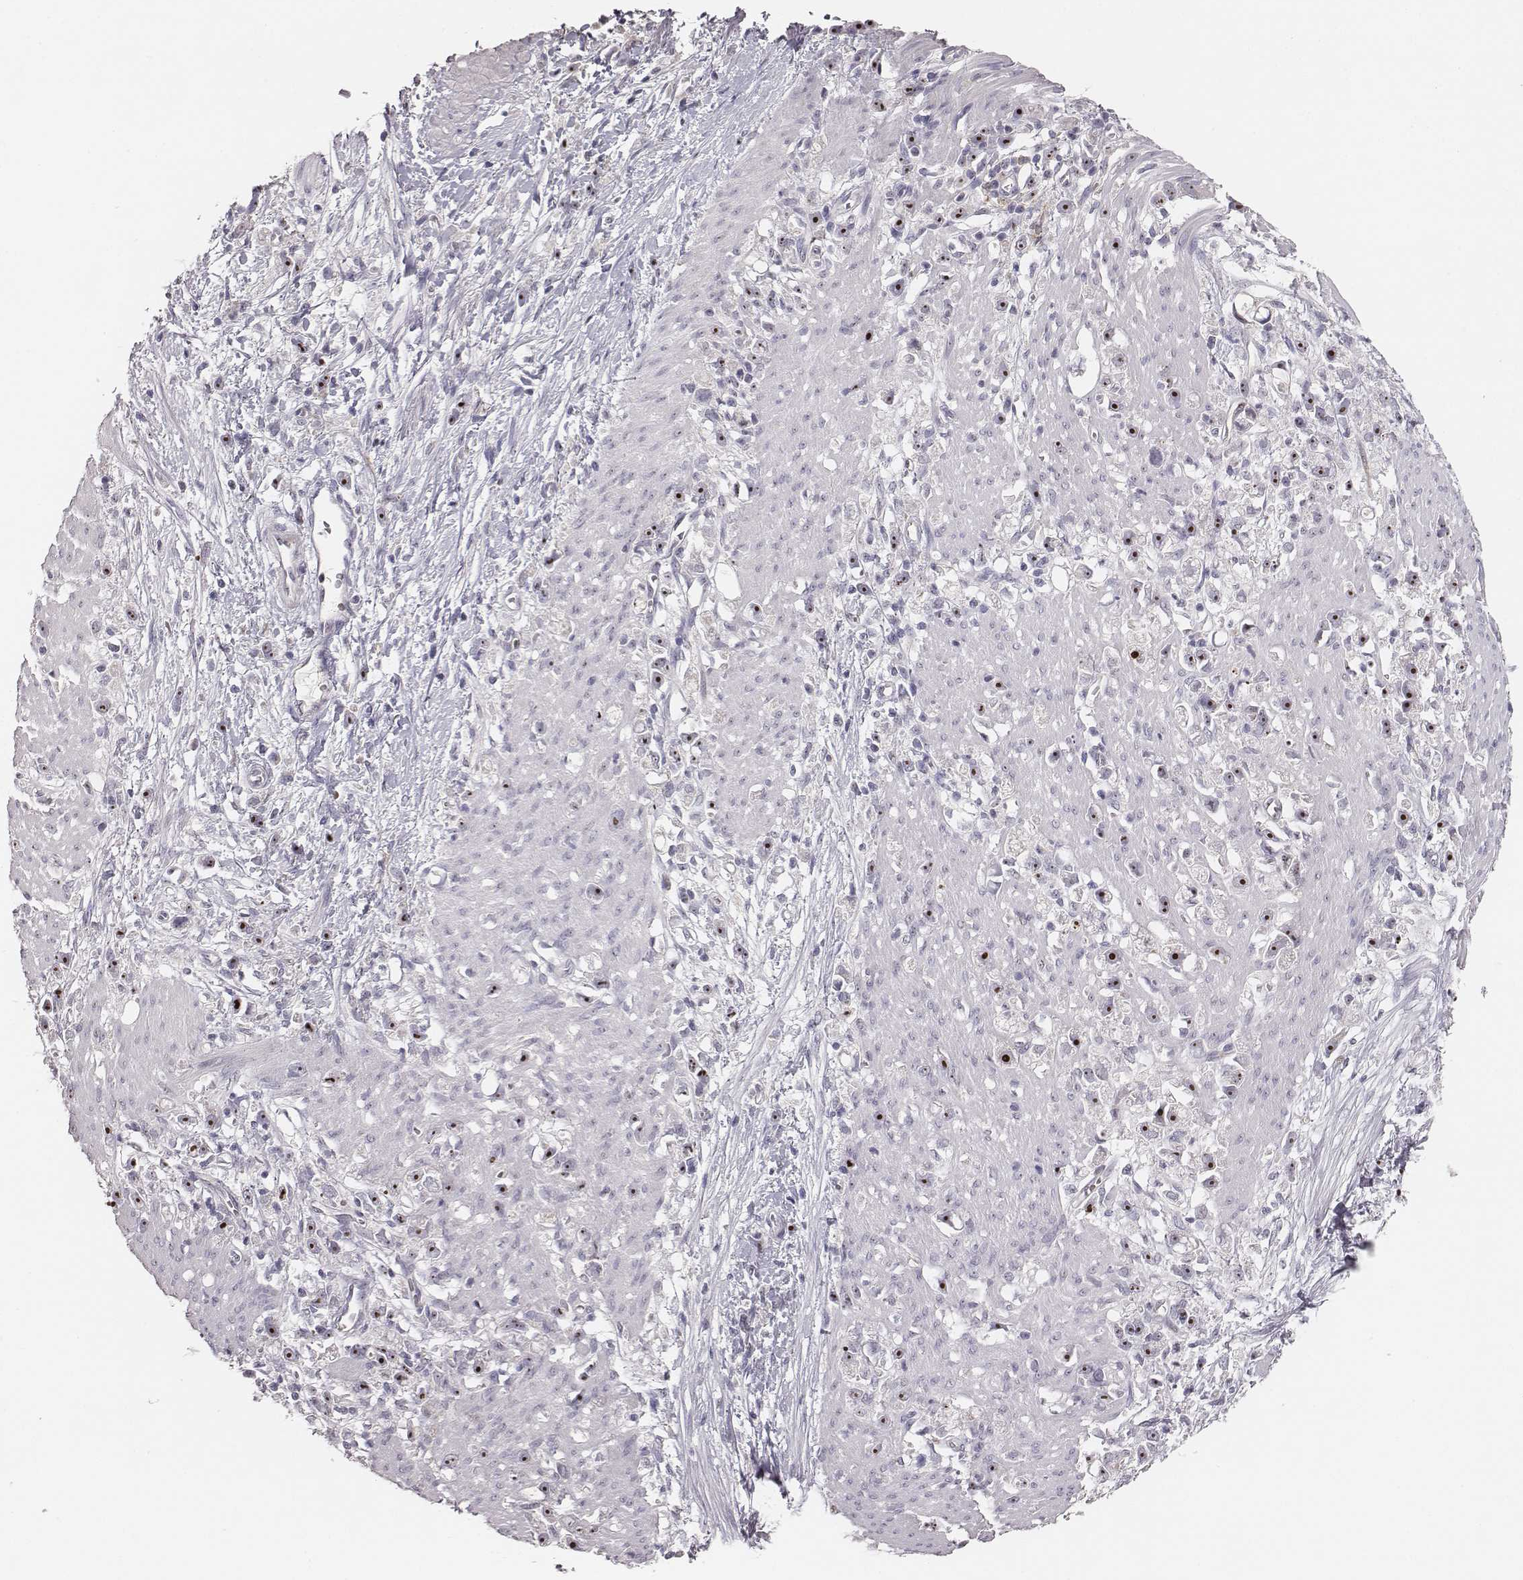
{"staining": {"intensity": "strong", "quantity": ">75%", "location": "nuclear"}, "tissue": "stomach cancer", "cell_type": "Tumor cells", "image_type": "cancer", "snomed": [{"axis": "morphology", "description": "Adenocarcinoma, NOS"}, {"axis": "topography", "description": "Stomach"}], "caption": "Immunohistochemical staining of stomach cancer reveals high levels of strong nuclear protein staining in approximately >75% of tumor cells.", "gene": "NIFK", "patient": {"sex": "female", "age": 59}}